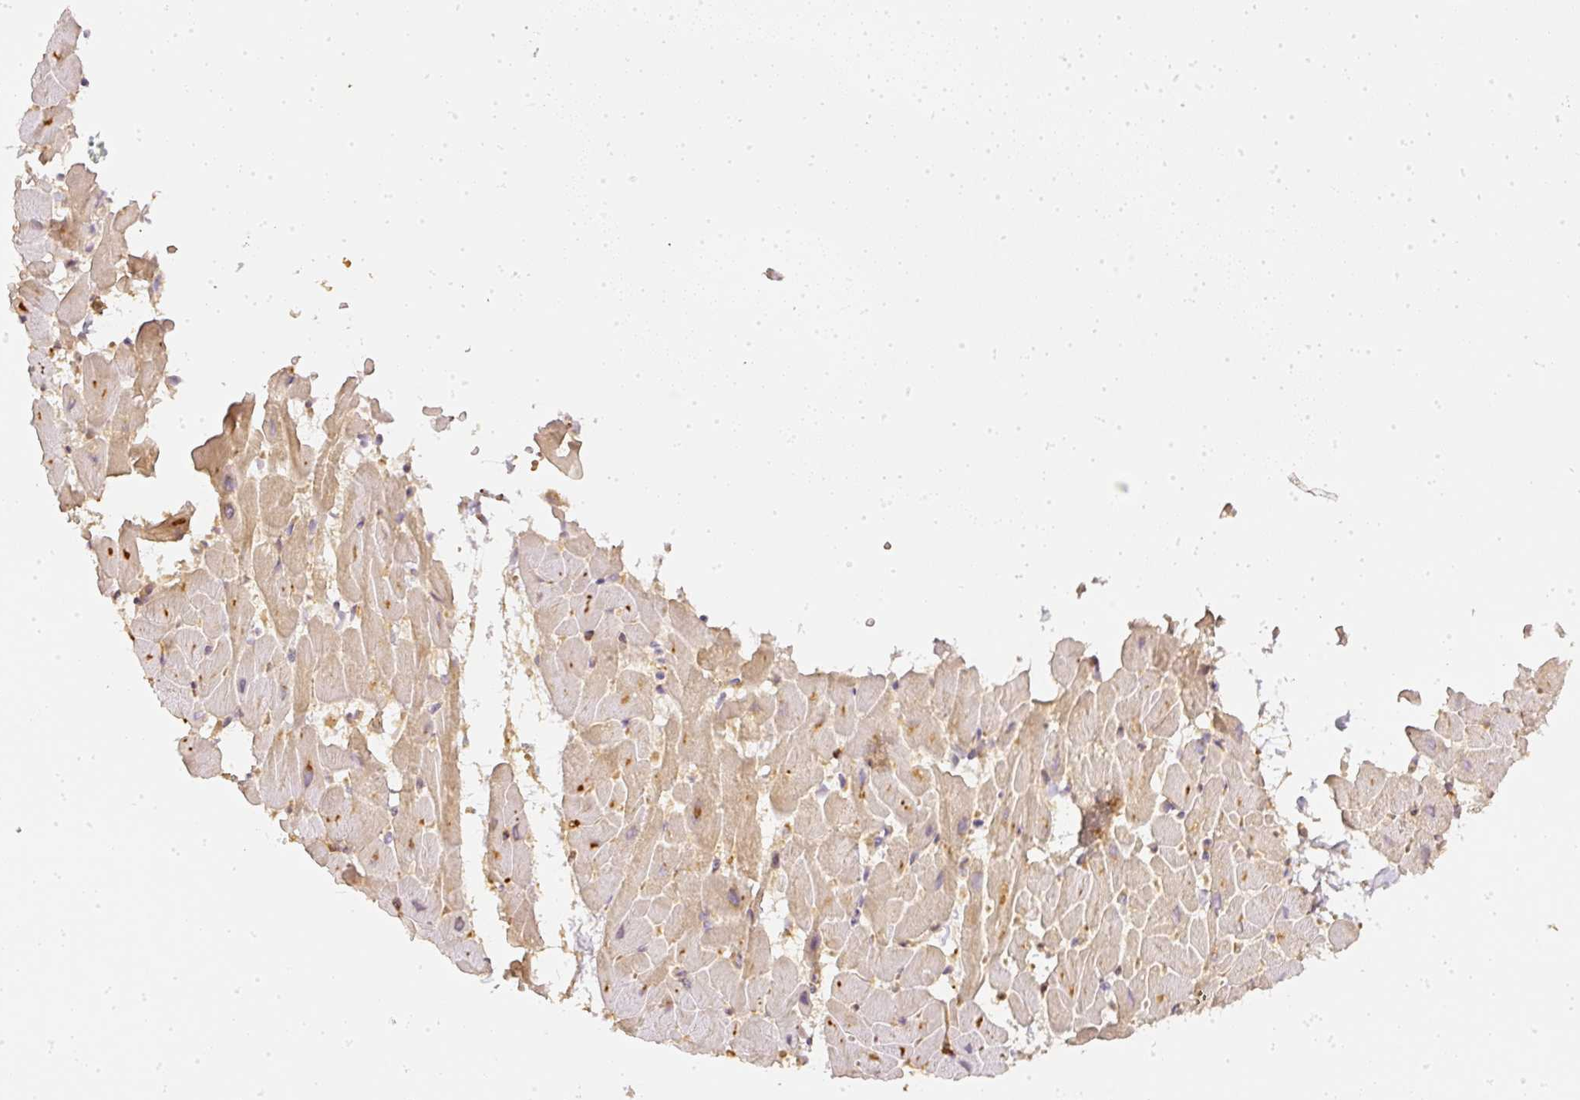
{"staining": {"intensity": "weak", "quantity": "25%-75%", "location": "cytoplasmic/membranous"}, "tissue": "heart muscle", "cell_type": "Cardiomyocytes", "image_type": "normal", "snomed": [{"axis": "morphology", "description": "Normal tissue, NOS"}, {"axis": "topography", "description": "Heart"}], "caption": "Immunohistochemical staining of normal human heart muscle reveals weak cytoplasmic/membranous protein expression in approximately 25%-75% of cardiomyocytes. Nuclei are stained in blue.", "gene": "PFN1", "patient": {"sex": "male", "age": 37}}